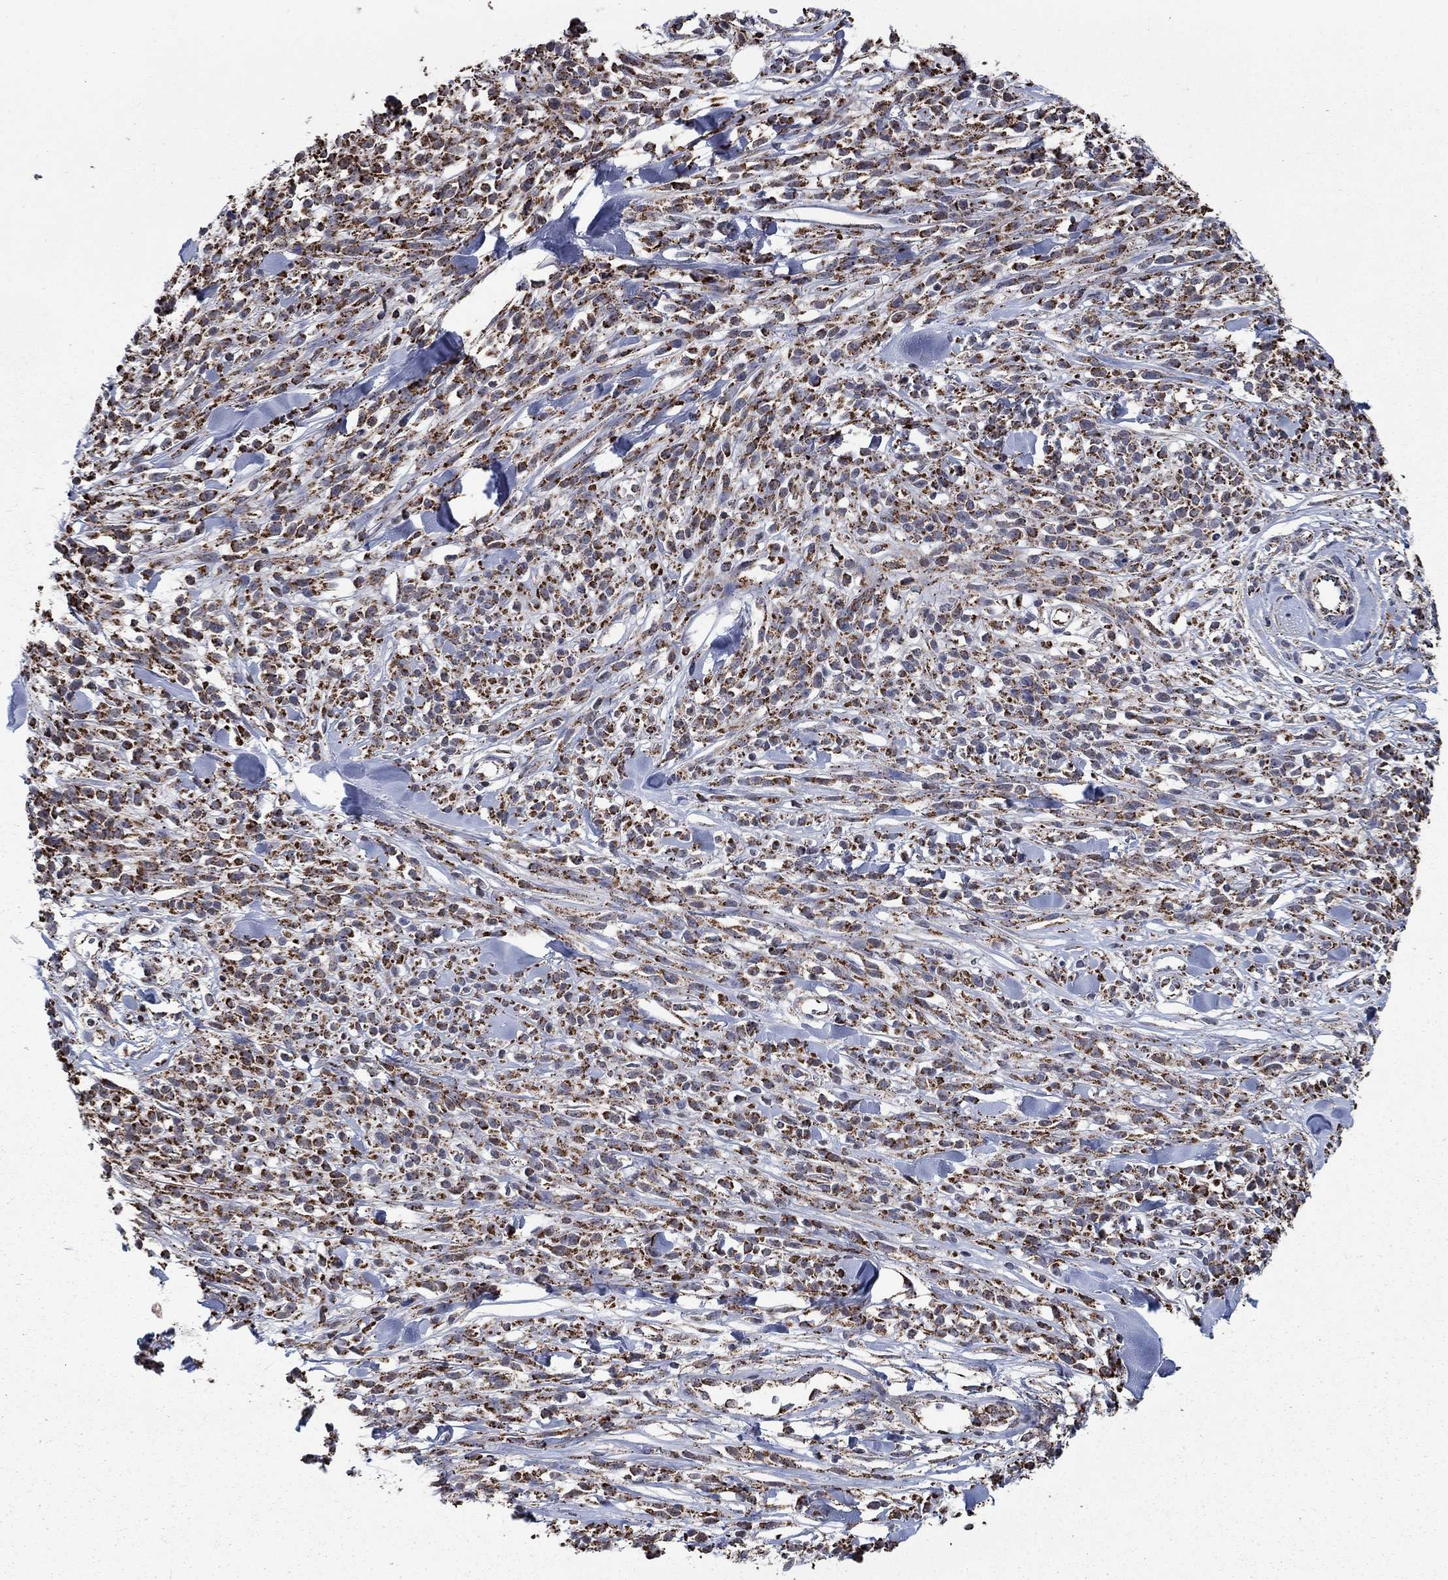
{"staining": {"intensity": "strong", "quantity": ">75%", "location": "cytoplasmic/membranous"}, "tissue": "melanoma", "cell_type": "Tumor cells", "image_type": "cancer", "snomed": [{"axis": "morphology", "description": "Malignant melanoma, NOS"}, {"axis": "topography", "description": "Skin"}, {"axis": "topography", "description": "Skin of trunk"}], "caption": "This is an image of immunohistochemistry staining of malignant melanoma, which shows strong staining in the cytoplasmic/membranous of tumor cells.", "gene": "MOAP1", "patient": {"sex": "male", "age": 74}}